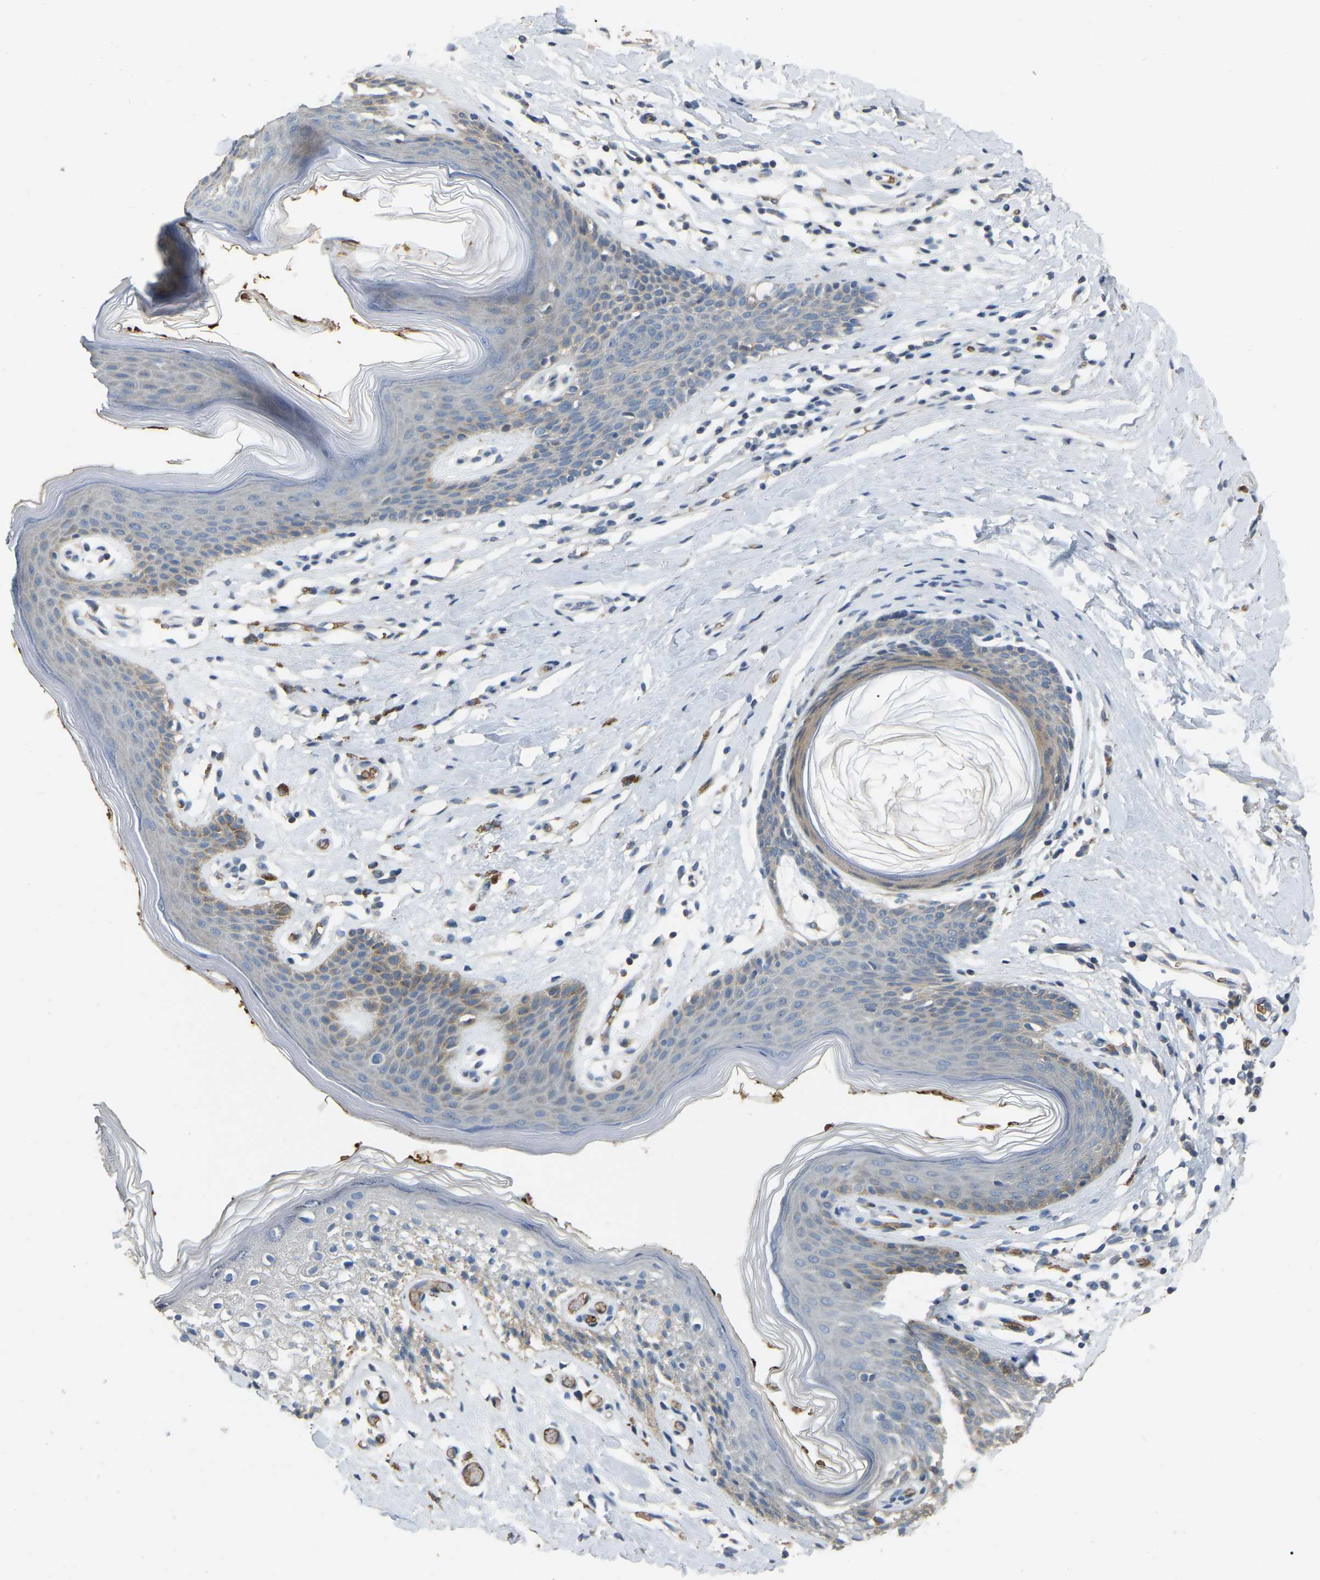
{"staining": {"intensity": "moderate", "quantity": "25%-75%", "location": "cytoplasmic/membranous"}, "tissue": "skin", "cell_type": "Epidermal cells", "image_type": "normal", "snomed": [{"axis": "morphology", "description": "Normal tissue, NOS"}, {"axis": "topography", "description": "Vulva"}], "caption": "Epidermal cells reveal medium levels of moderate cytoplasmic/membranous positivity in approximately 25%-75% of cells in benign human skin.", "gene": "CFAP298", "patient": {"sex": "female", "age": 66}}